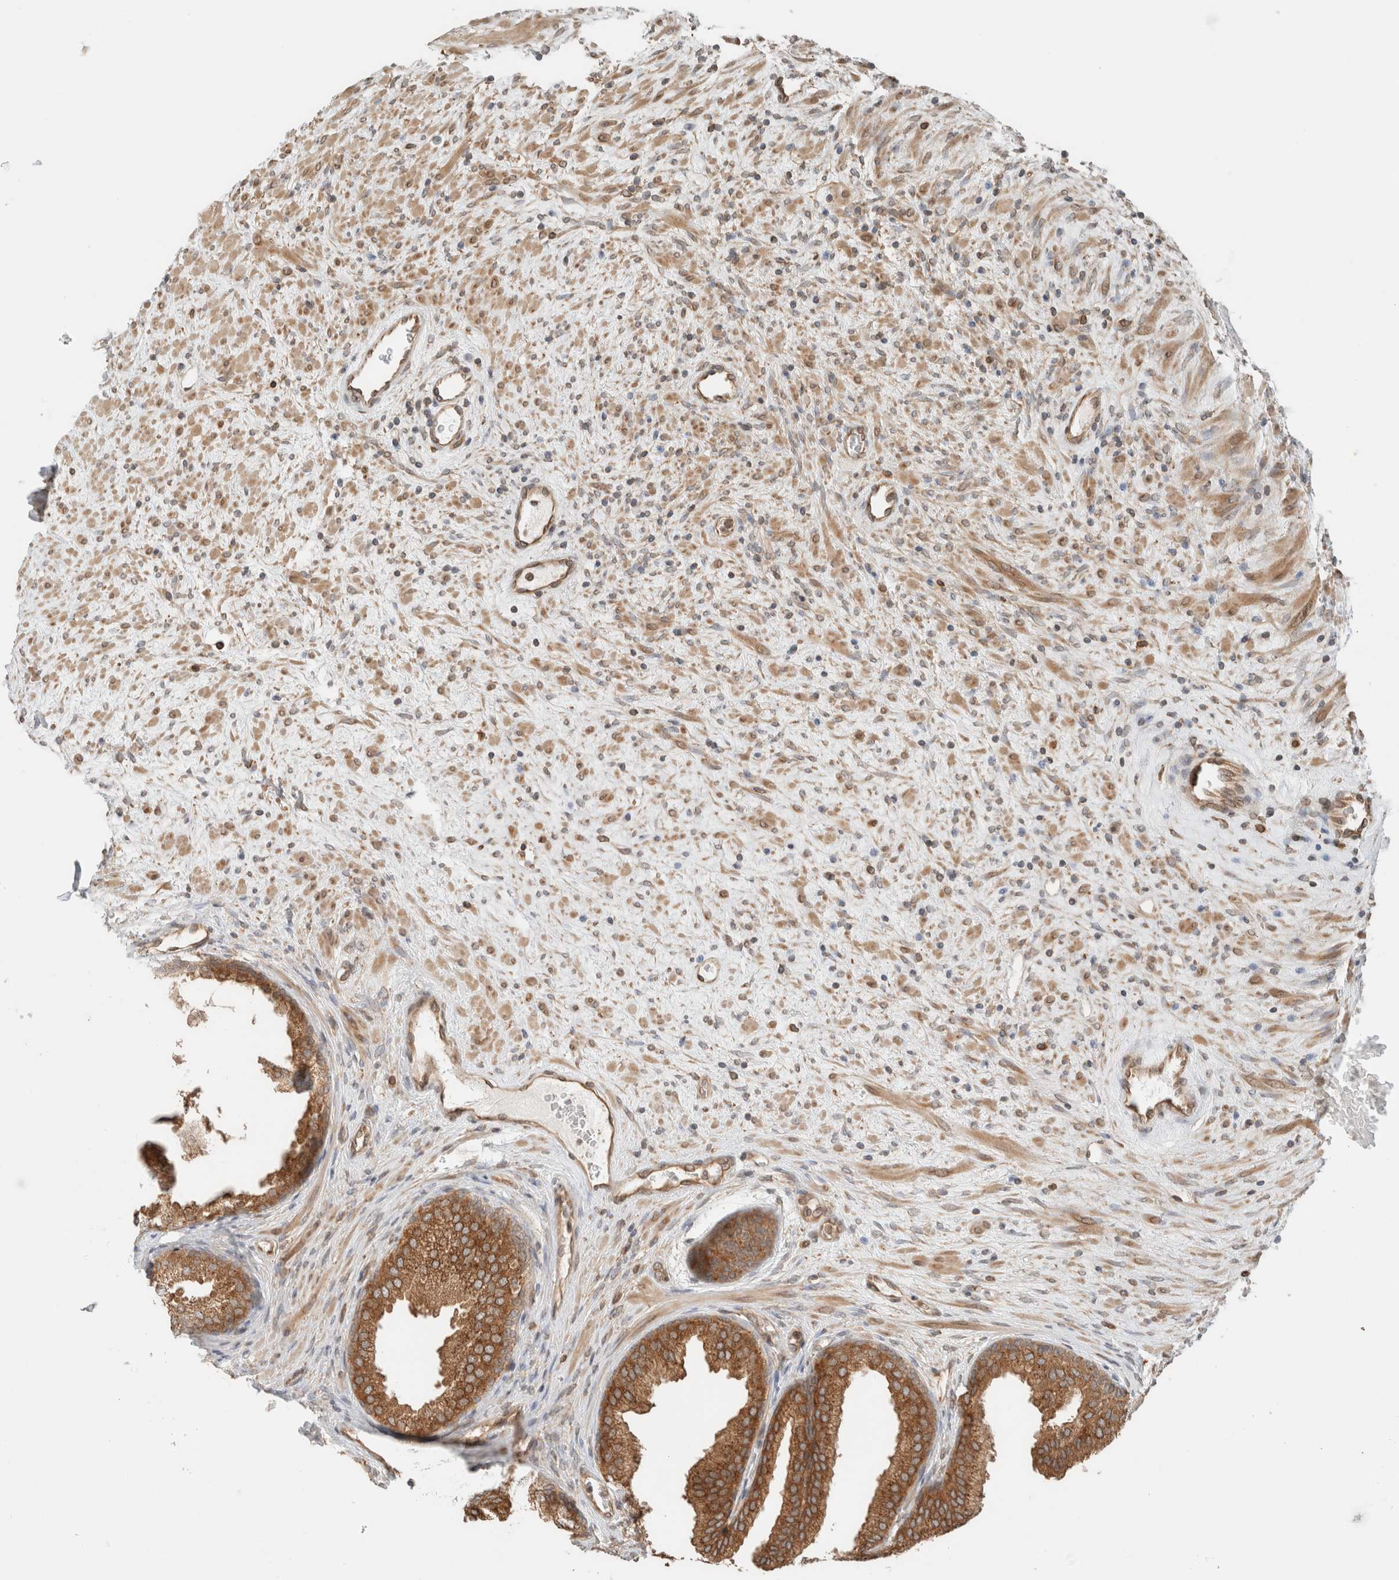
{"staining": {"intensity": "strong", "quantity": ">75%", "location": "cytoplasmic/membranous"}, "tissue": "prostate", "cell_type": "Glandular cells", "image_type": "normal", "snomed": [{"axis": "morphology", "description": "Normal tissue, NOS"}, {"axis": "topography", "description": "Prostate"}], "caption": "Protein expression analysis of unremarkable human prostate reveals strong cytoplasmic/membranous positivity in about >75% of glandular cells. The protein of interest is stained brown, and the nuclei are stained in blue (DAB (3,3'-diaminobenzidine) IHC with brightfield microscopy, high magnification).", "gene": "ARFGEF2", "patient": {"sex": "male", "age": 76}}